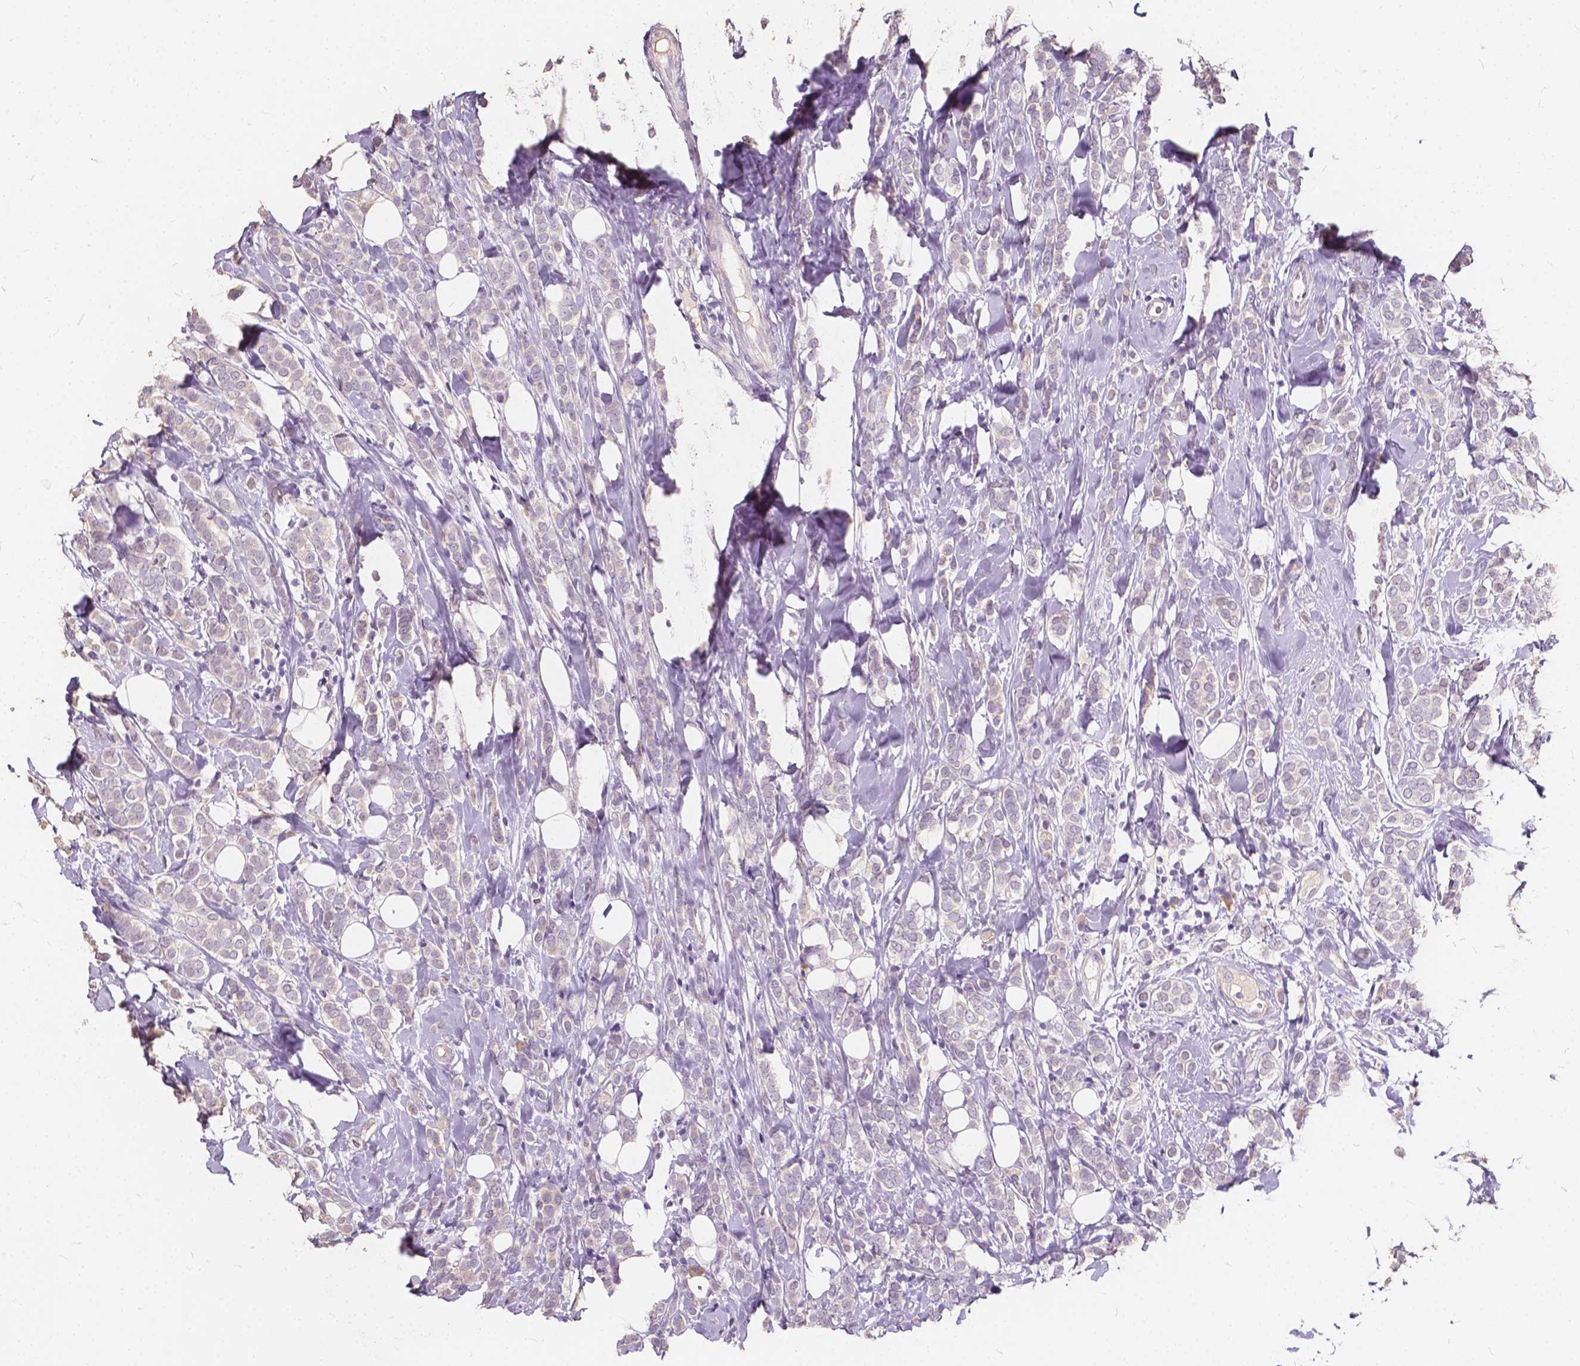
{"staining": {"intensity": "negative", "quantity": "none", "location": "none"}, "tissue": "breast cancer", "cell_type": "Tumor cells", "image_type": "cancer", "snomed": [{"axis": "morphology", "description": "Lobular carcinoma"}, {"axis": "topography", "description": "Breast"}], "caption": "DAB (3,3'-diaminobenzidine) immunohistochemical staining of breast cancer exhibits no significant expression in tumor cells. The staining is performed using DAB (3,3'-diaminobenzidine) brown chromogen with nuclei counter-stained in using hematoxylin.", "gene": "SLC7A8", "patient": {"sex": "female", "age": 49}}